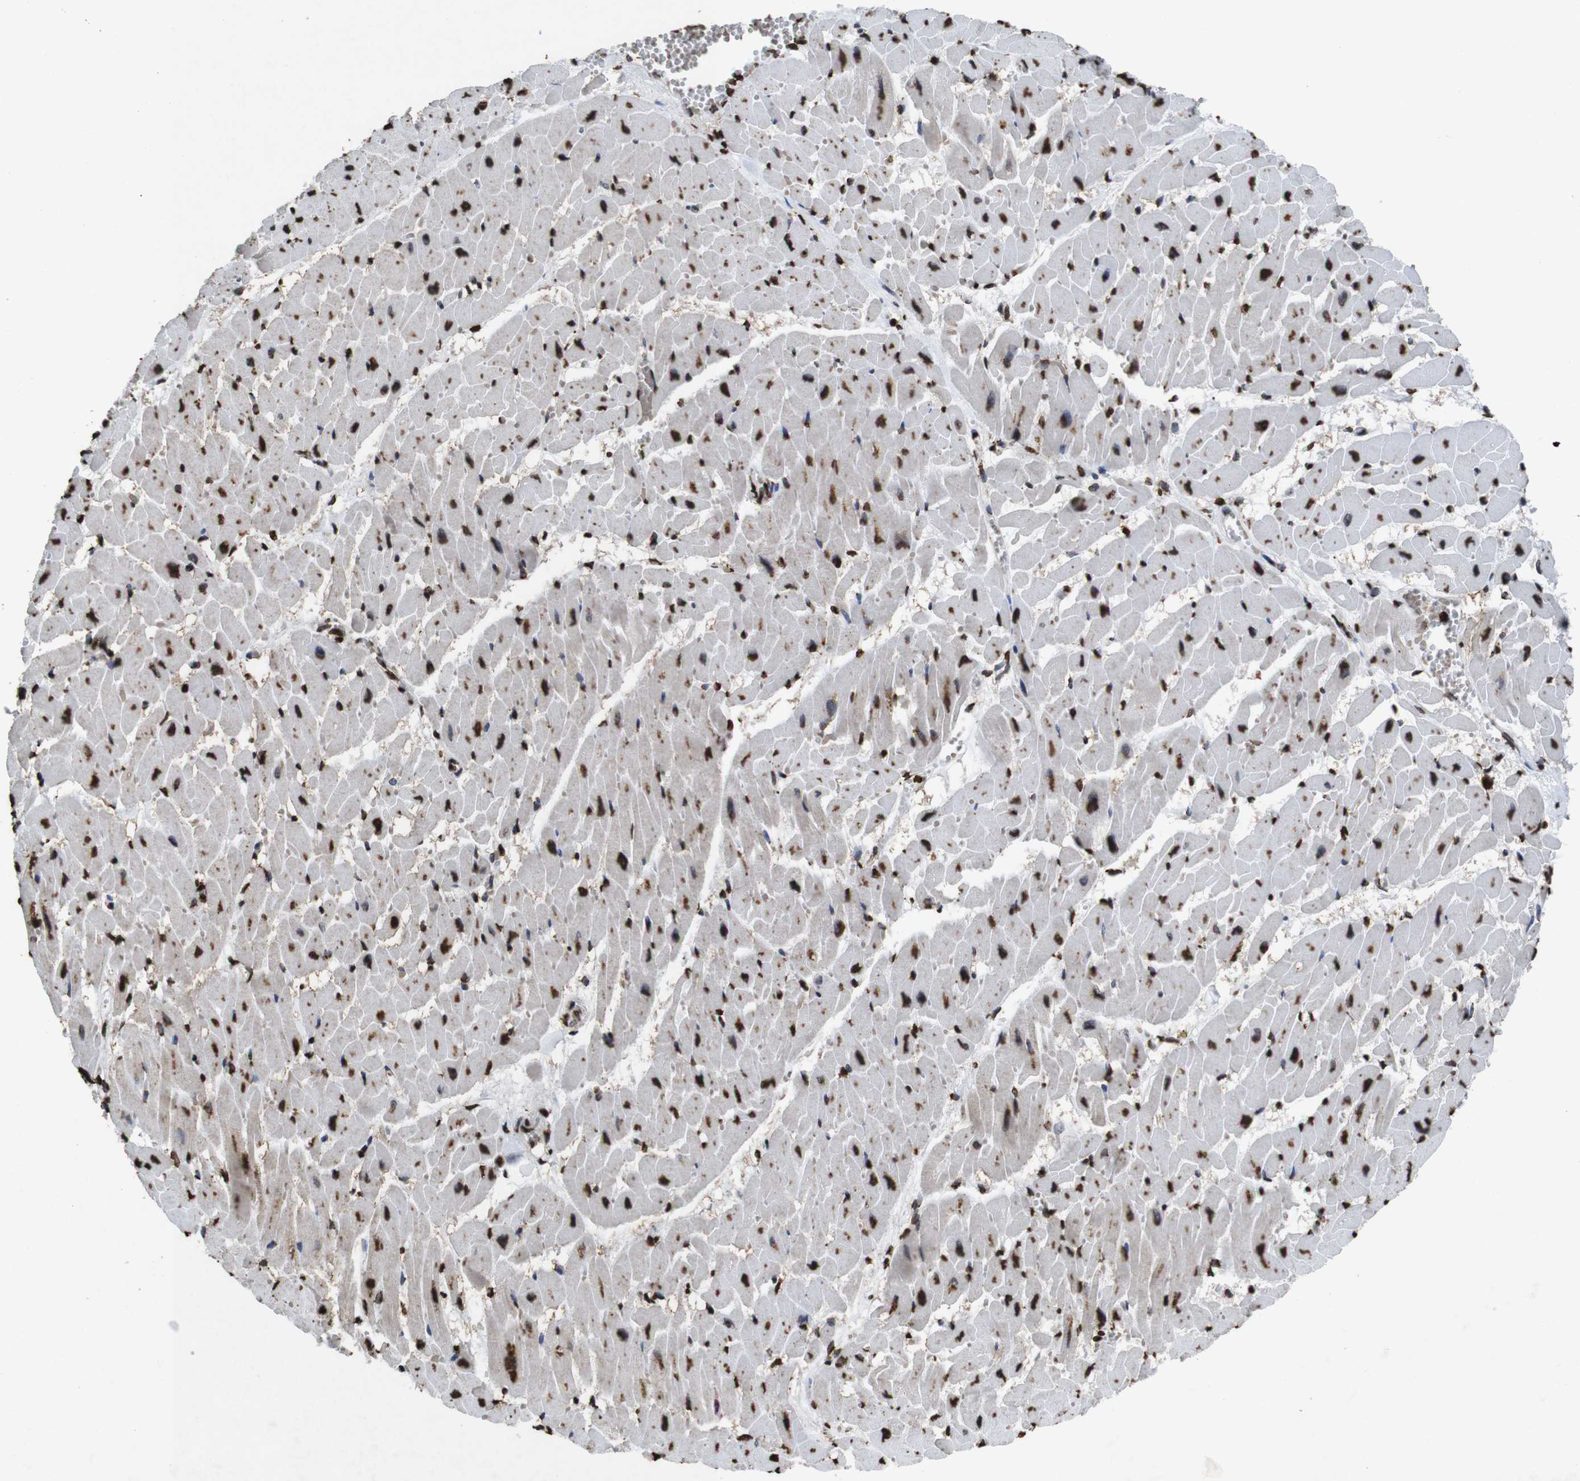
{"staining": {"intensity": "strong", "quantity": ">75%", "location": "nuclear"}, "tissue": "heart muscle", "cell_type": "Cardiomyocytes", "image_type": "normal", "snomed": [{"axis": "morphology", "description": "Normal tissue, NOS"}, {"axis": "topography", "description": "Heart"}], "caption": "IHC micrograph of unremarkable human heart muscle stained for a protein (brown), which reveals high levels of strong nuclear expression in about >75% of cardiomyocytes.", "gene": "MDM2", "patient": {"sex": "female", "age": 19}}